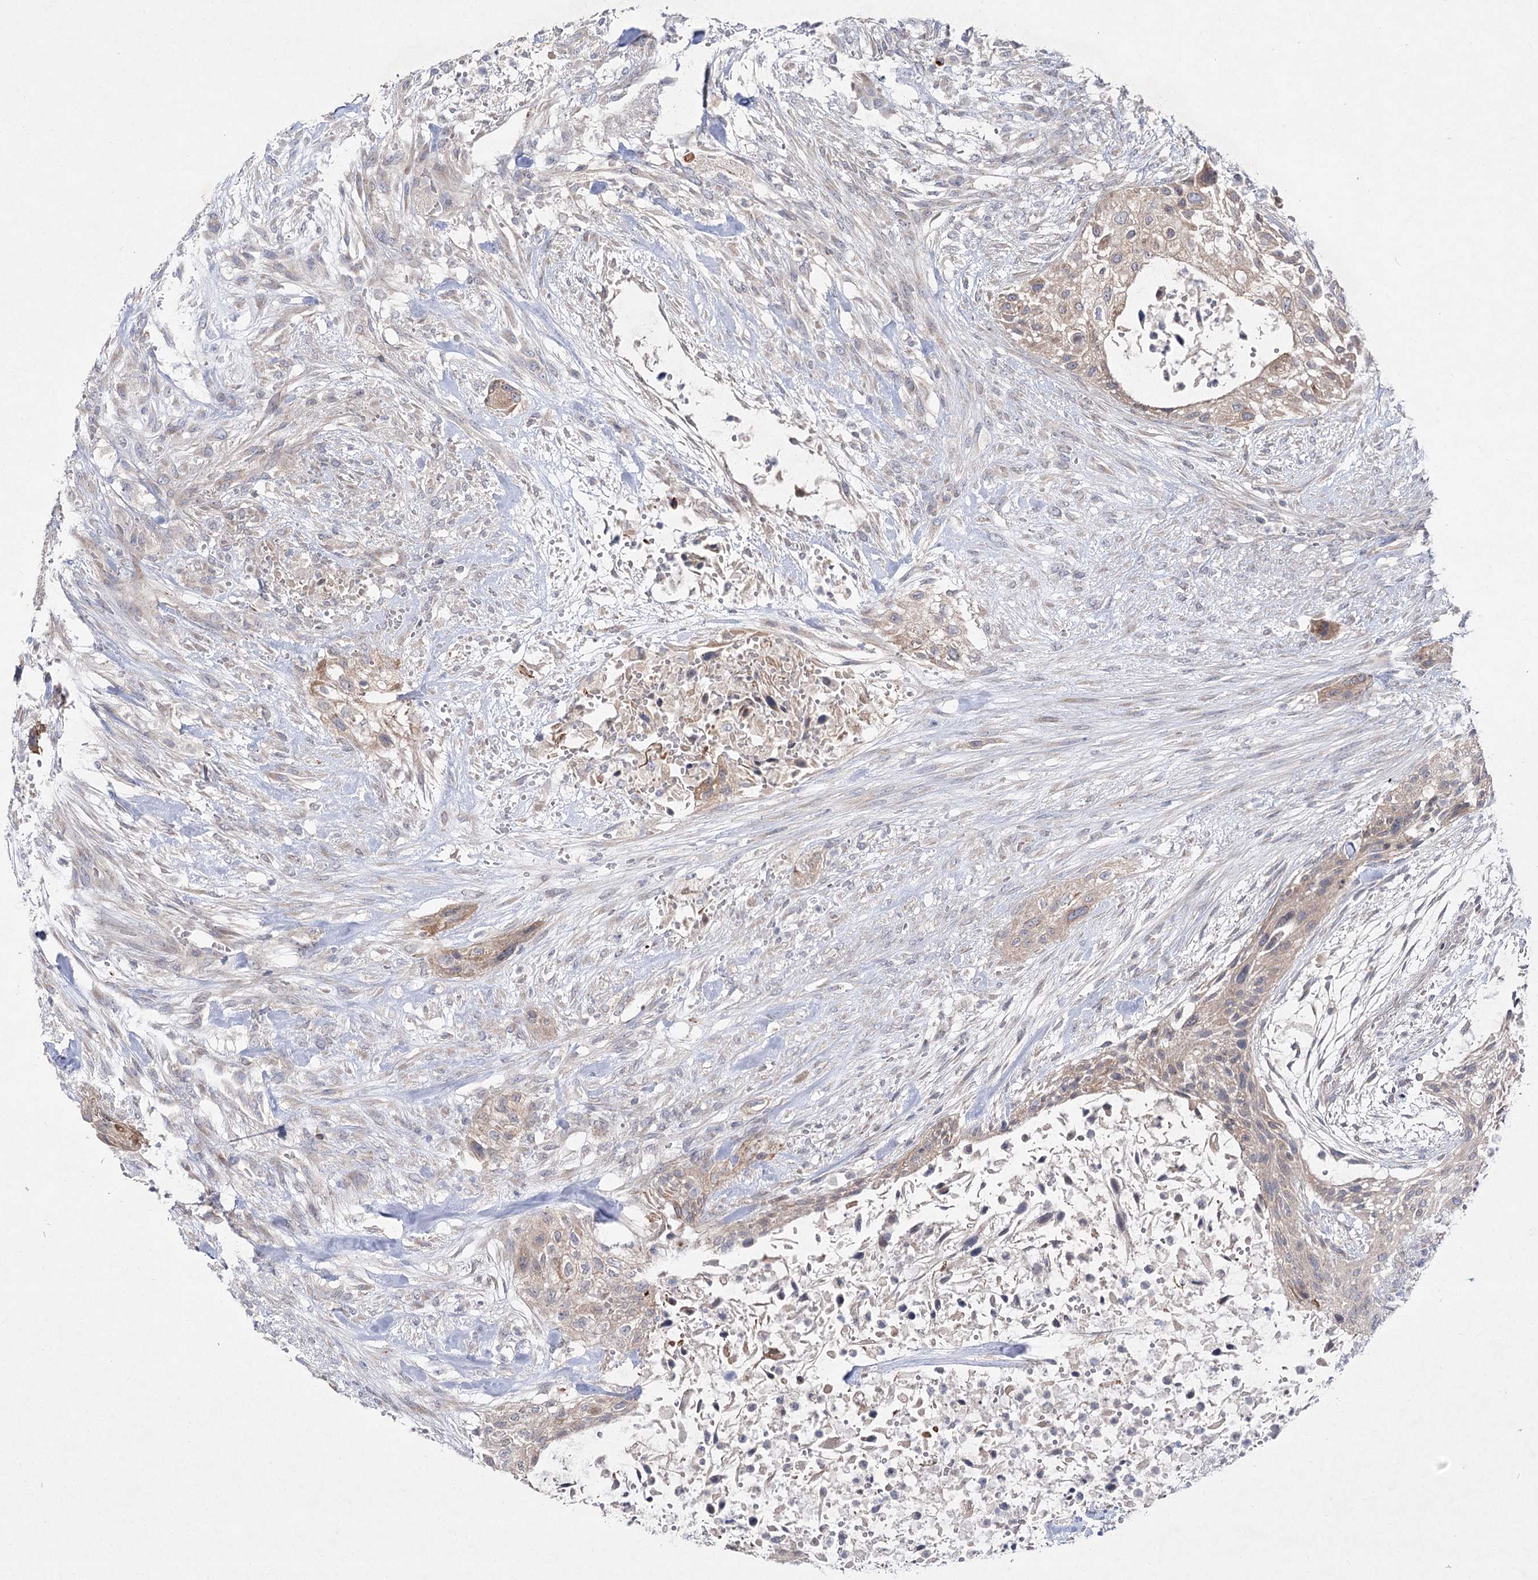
{"staining": {"intensity": "weak", "quantity": ">75%", "location": "cytoplasmic/membranous"}, "tissue": "urothelial cancer", "cell_type": "Tumor cells", "image_type": "cancer", "snomed": [{"axis": "morphology", "description": "Urothelial carcinoma, High grade"}, {"axis": "topography", "description": "Urinary bladder"}], "caption": "Protein staining exhibits weak cytoplasmic/membranous positivity in approximately >75% of tumor cells in urothelial cancer.", "gene": "SH3BP5L", "patient": {"sex": "male", "age": 35}}